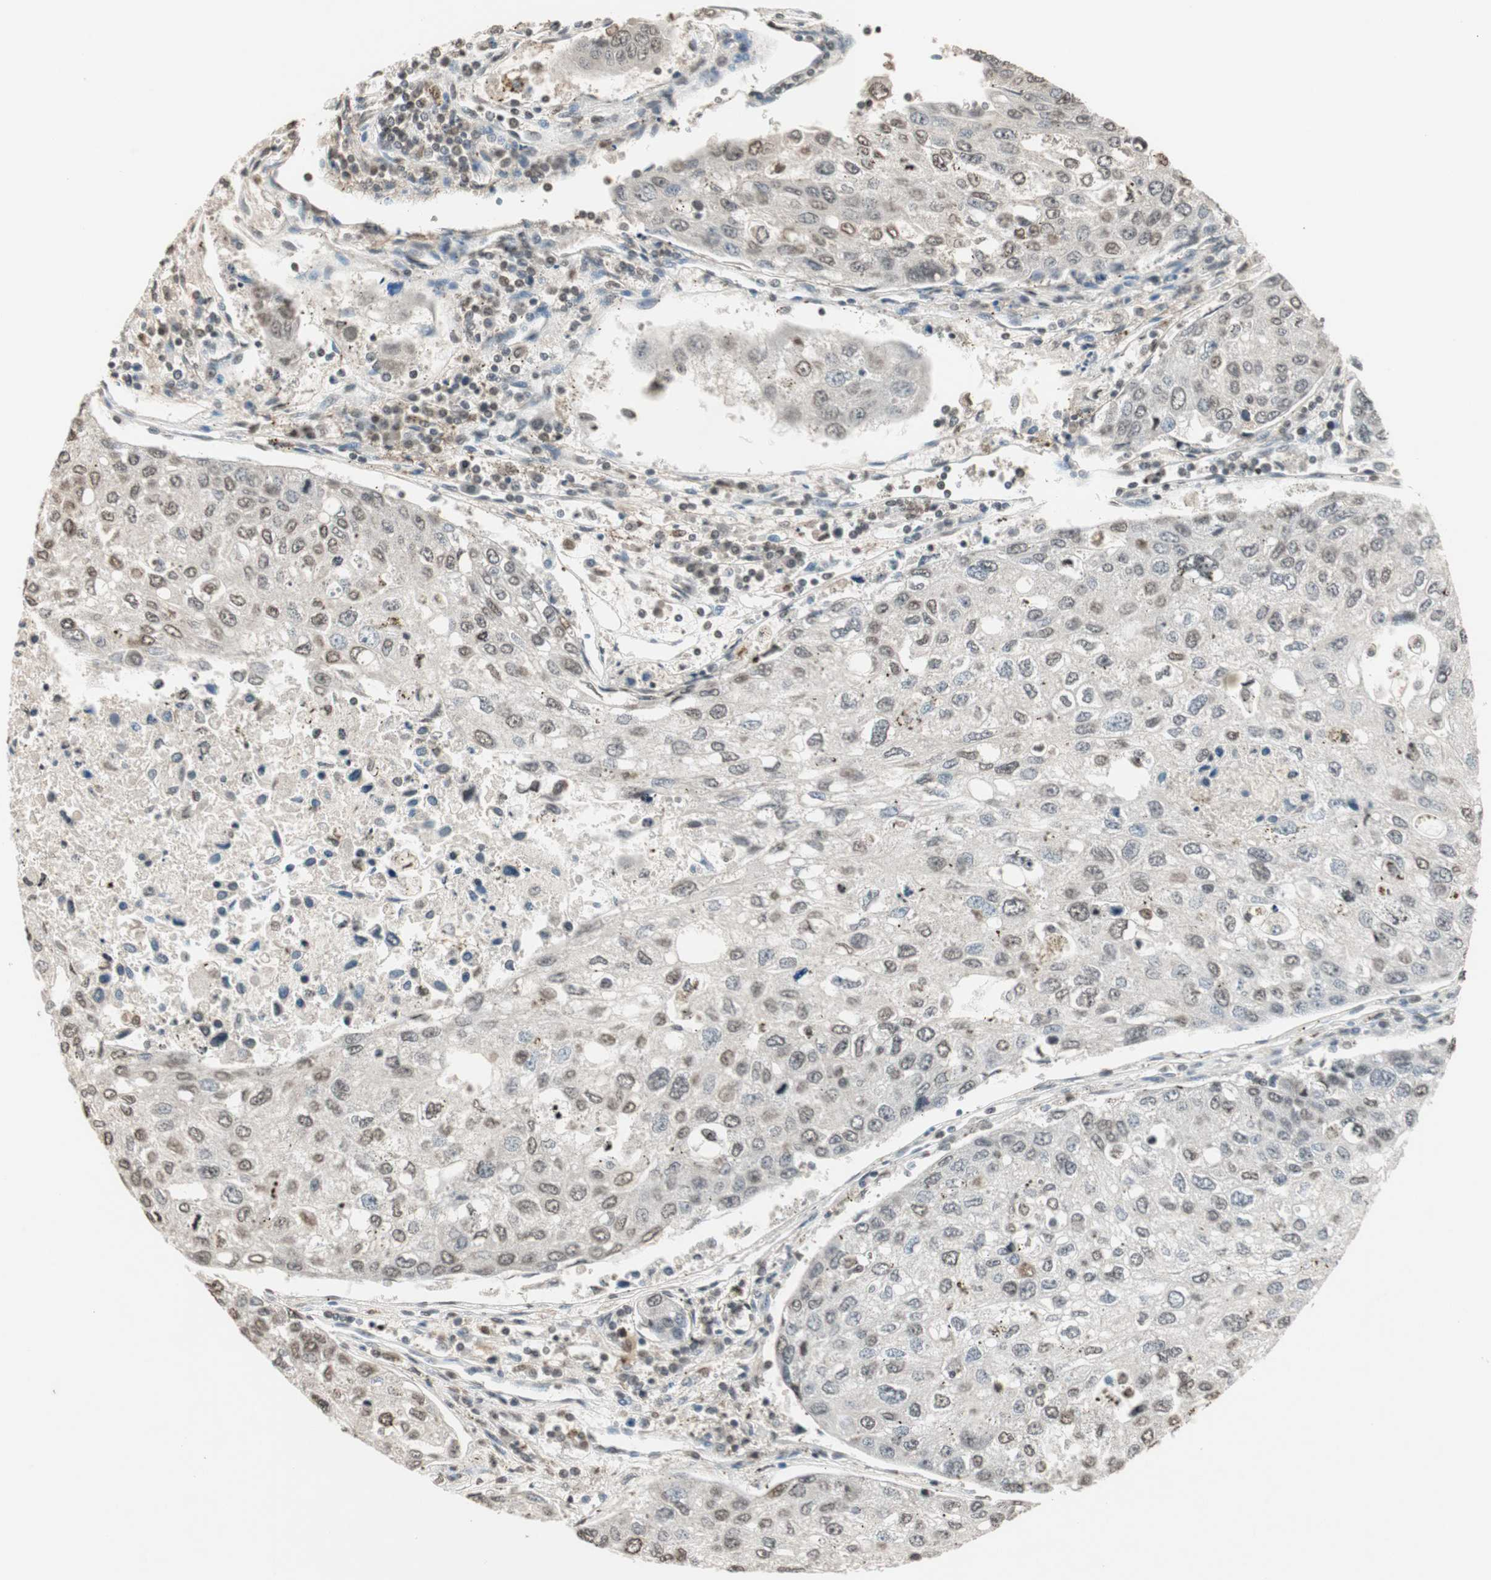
{"staining": {"intensity": "weak", "quantity": "25%-75%", "location": "nuclear"}, "tissue": "urothelial cancer", "cell_type": "Tumor cells", "image_type": "cancer", "snomed": [{"axis": "morphology", "description": "Urothelial carcinoma, High grade"}, {"axis": "topography", "description": "Lymph node"}, {"axis": "topography", "description": "Urinary bladder"}], "caption": "Urothelial cancer stained with immunohistochemistry (IHC) shows weak nuclear positivity in about 25%-75% of tumor cells.", "gene": "PRELID1", "patient": {"sex": "male", "age": 51}}